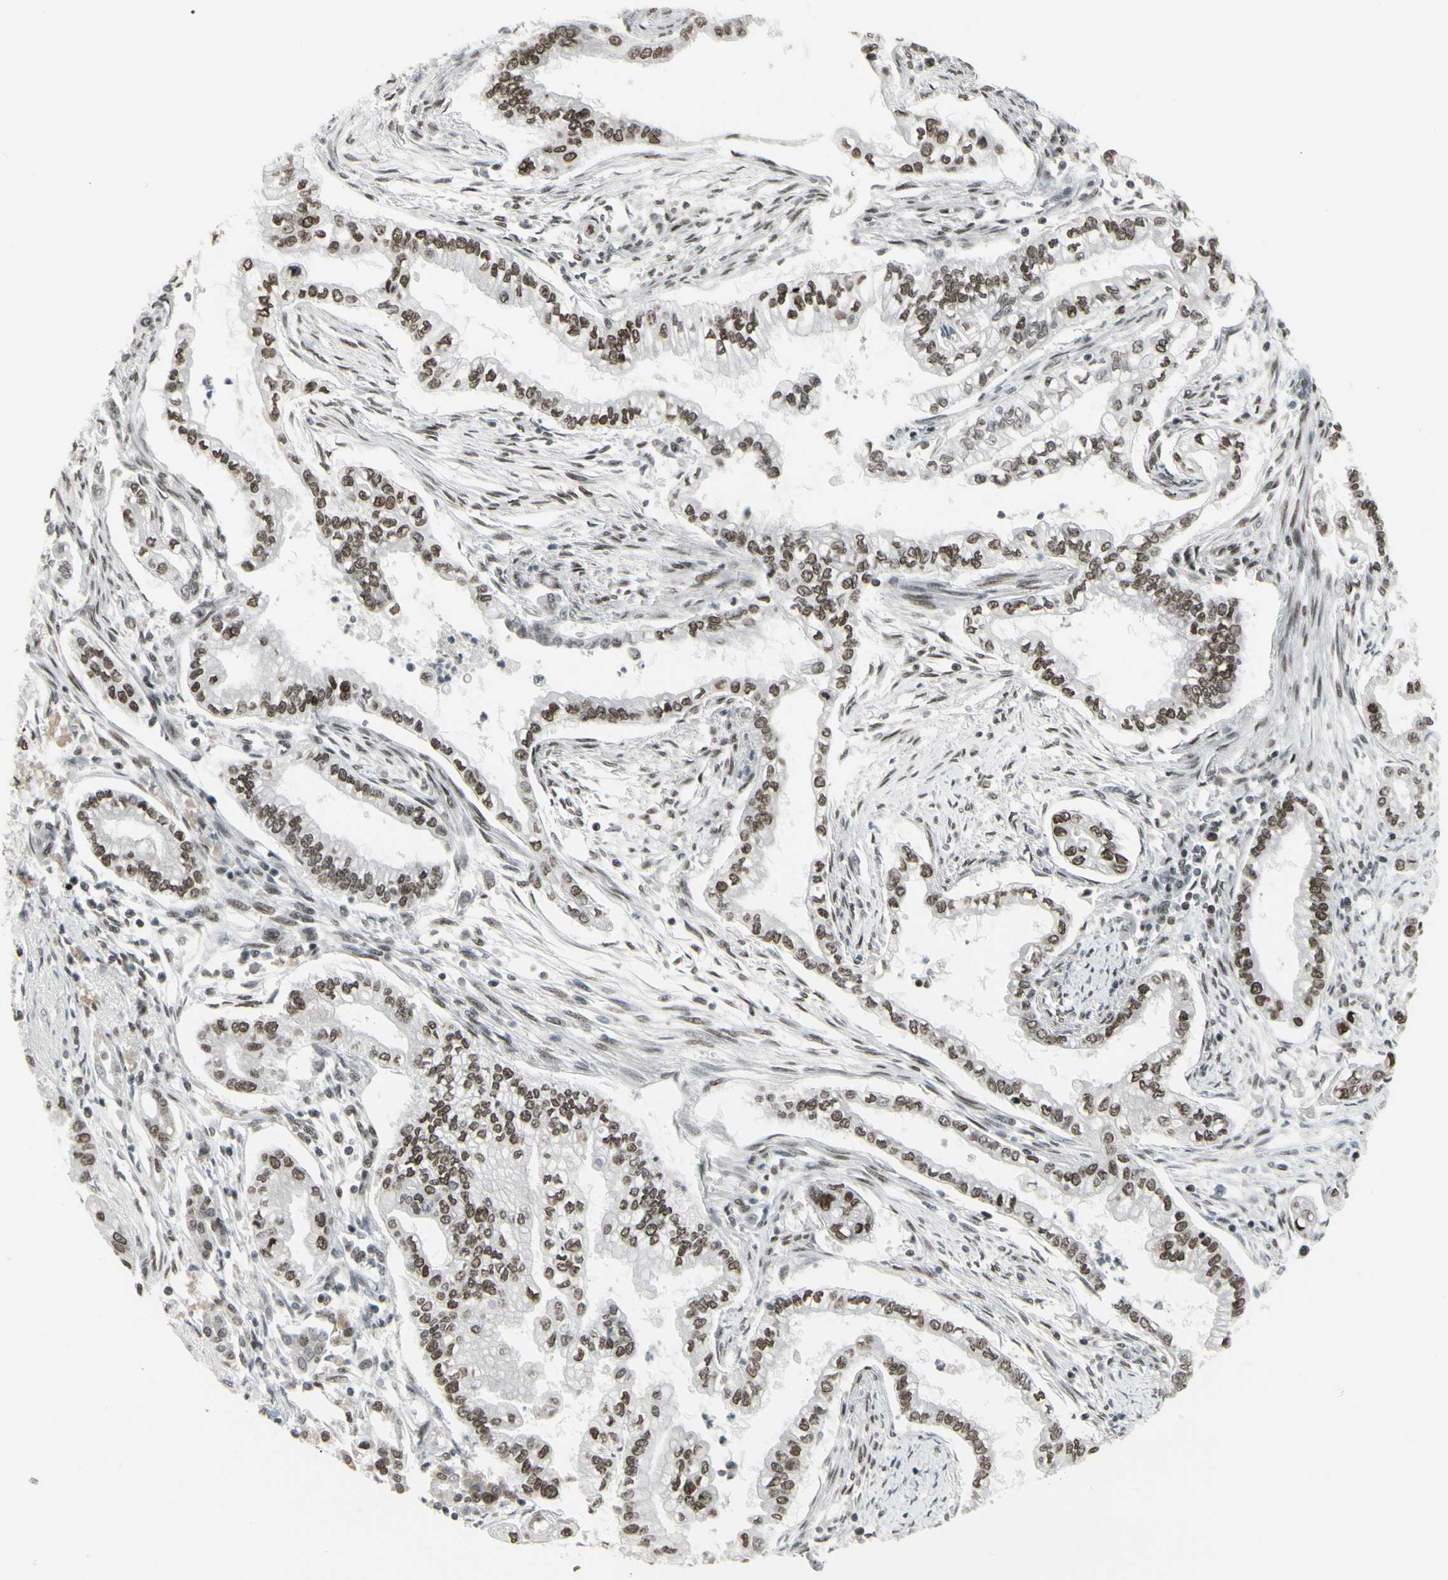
{"staining": {"intensity": "moderate", "quantity": ">75%", "location": "nuclear"}, "tissue": "pancreatic cancer", "cell_type": "Tumor cells", "image_type": "cancer", "snomed": [{"axis": "morphology", "description": "Normal tissue, NOS"}, {"axis": "topography", "description": "Pancreas"}], "caption": "Tumor cells exhibit medium levels of moderate nuclear staining in approximately >75% of cells in pancreatic cancer.", "gene": "HMG20A", "patient": {"sex": "male", "age": 42}}